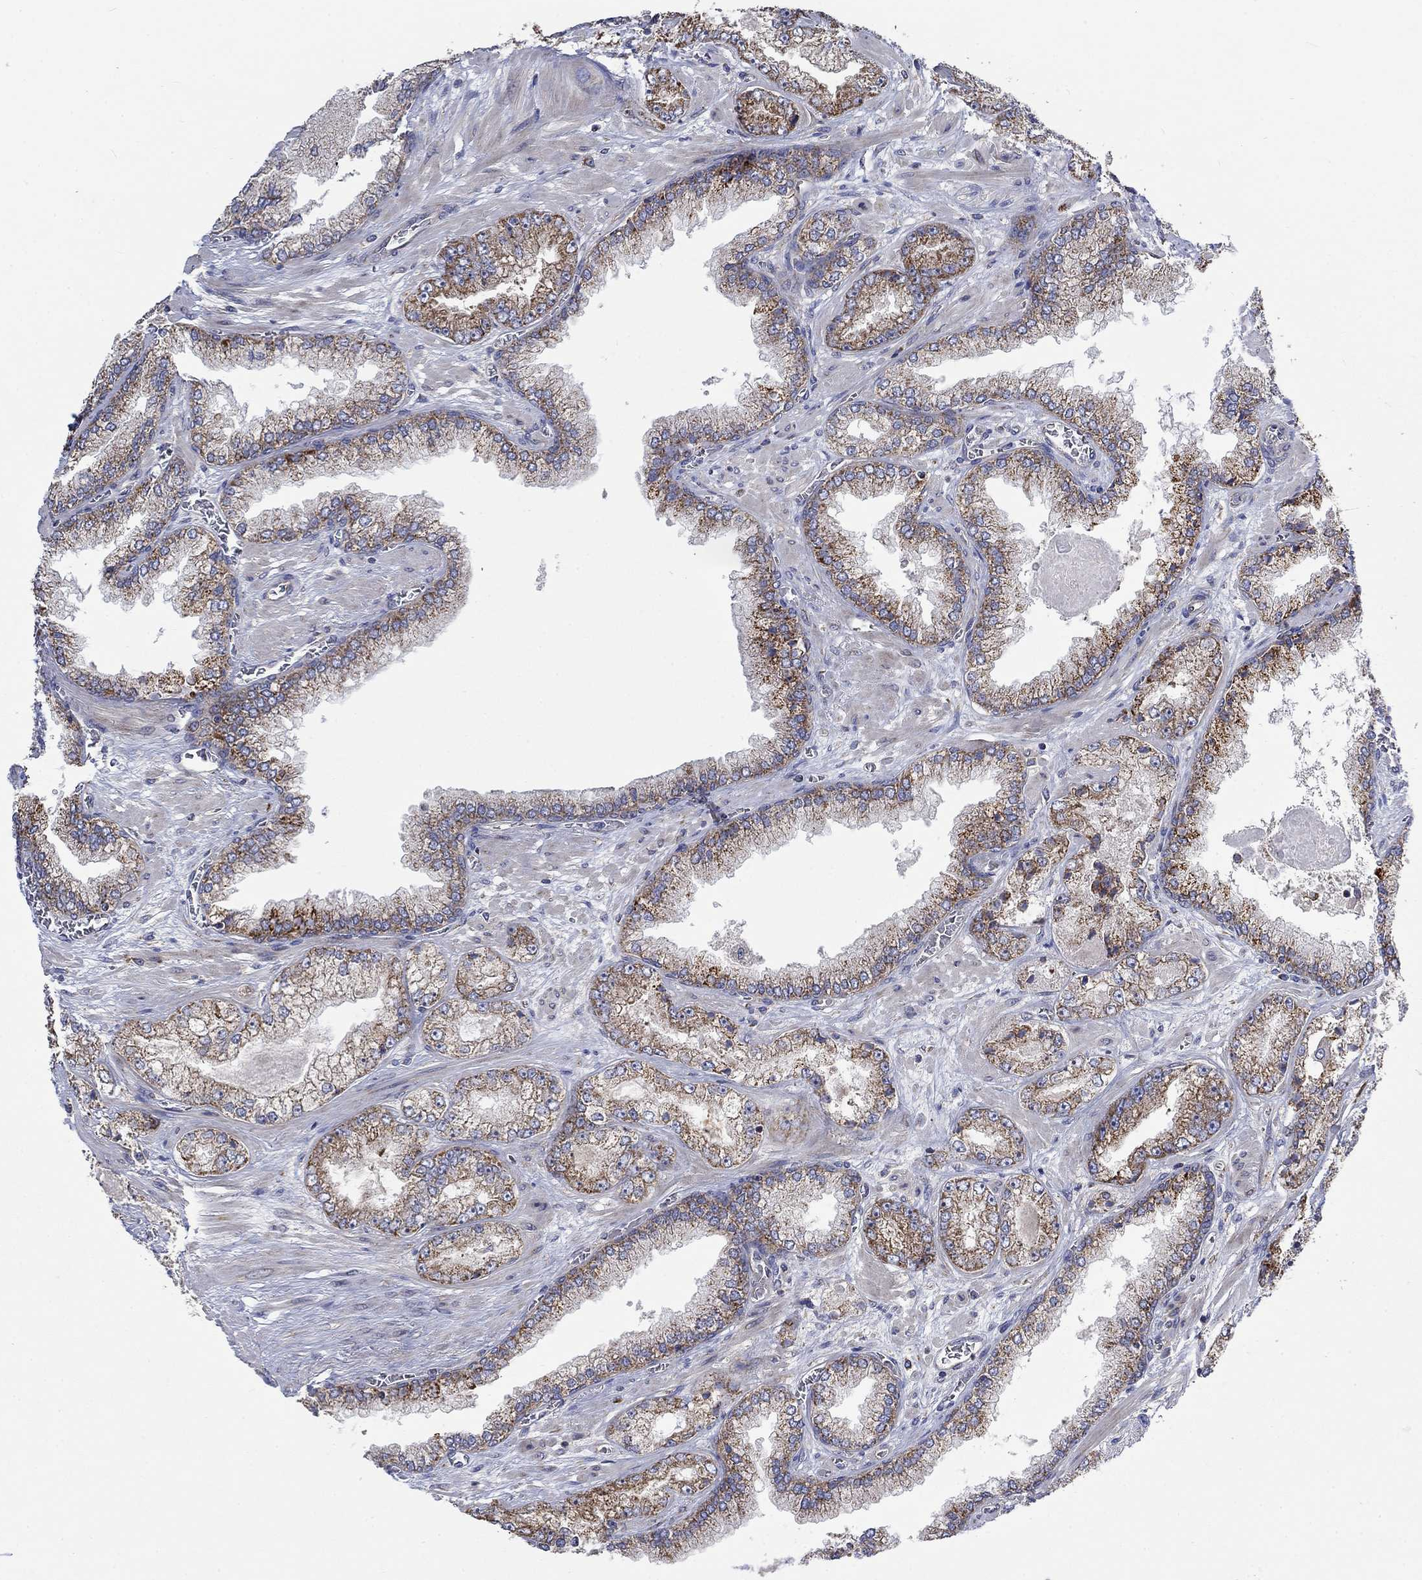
{"staining": {"intensity": "moderate", "quantity": "25%-75%", "location": "cytoplasmic/membranous"}, "tissue": "prostate cancer", "cell_type": "Tumor cells", "image_type": "cancer", "snomed": [{"axis": "morphology", "description": "Adenocarcinoma, Low grade"}, {"axis": "topography", "description": "Prostate"}], "caption": "The immunohistochemical stain labels moderate cytoplasmic/membranous staining in tumor cells of prostate cancer tissue.", "gene": "RPLP0", "patient": {"sex": "male", "age": 57}}